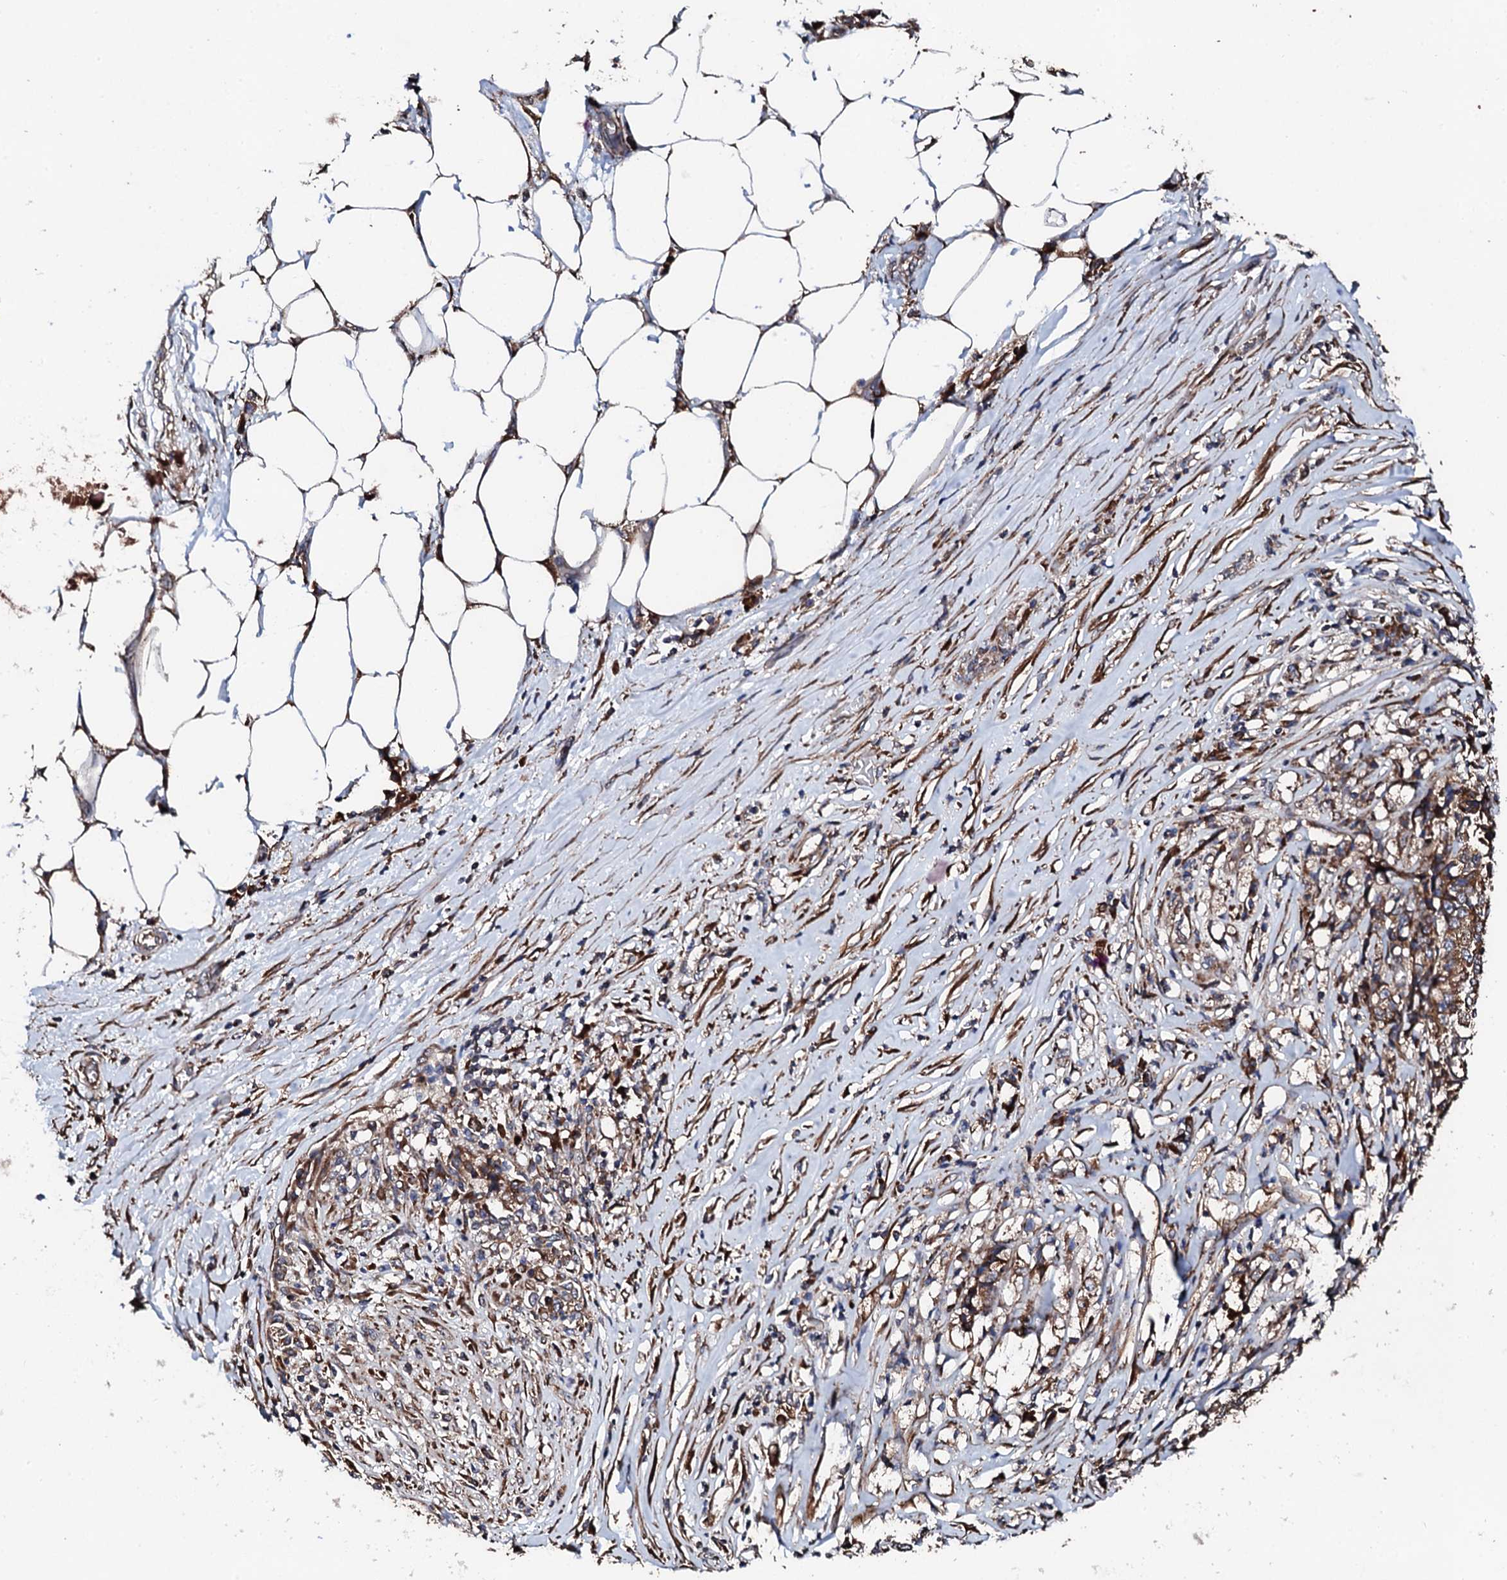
{"staining": {"intensity": "moderate", "quantity": ">75%", "location": "cytoplasmic/membranous"}, "tissue": "stomach cancer", "cell_type": "Tumor cells", "image_type": "cancer", "snomed": [{"axis": "morphology", "description": "Adenocarcinoma, NOS"}, {"axis": "topography", "description": "Stomach"}], "caption": "This is a photomicrograph of immunohistochemistry (IHC) staining of stomach cancer, which shows moderate expression in the cytoplasmic/membranous of tumor cells.", "gene": "CKAP5", "patient": {"sex": "male", "age": 59}}